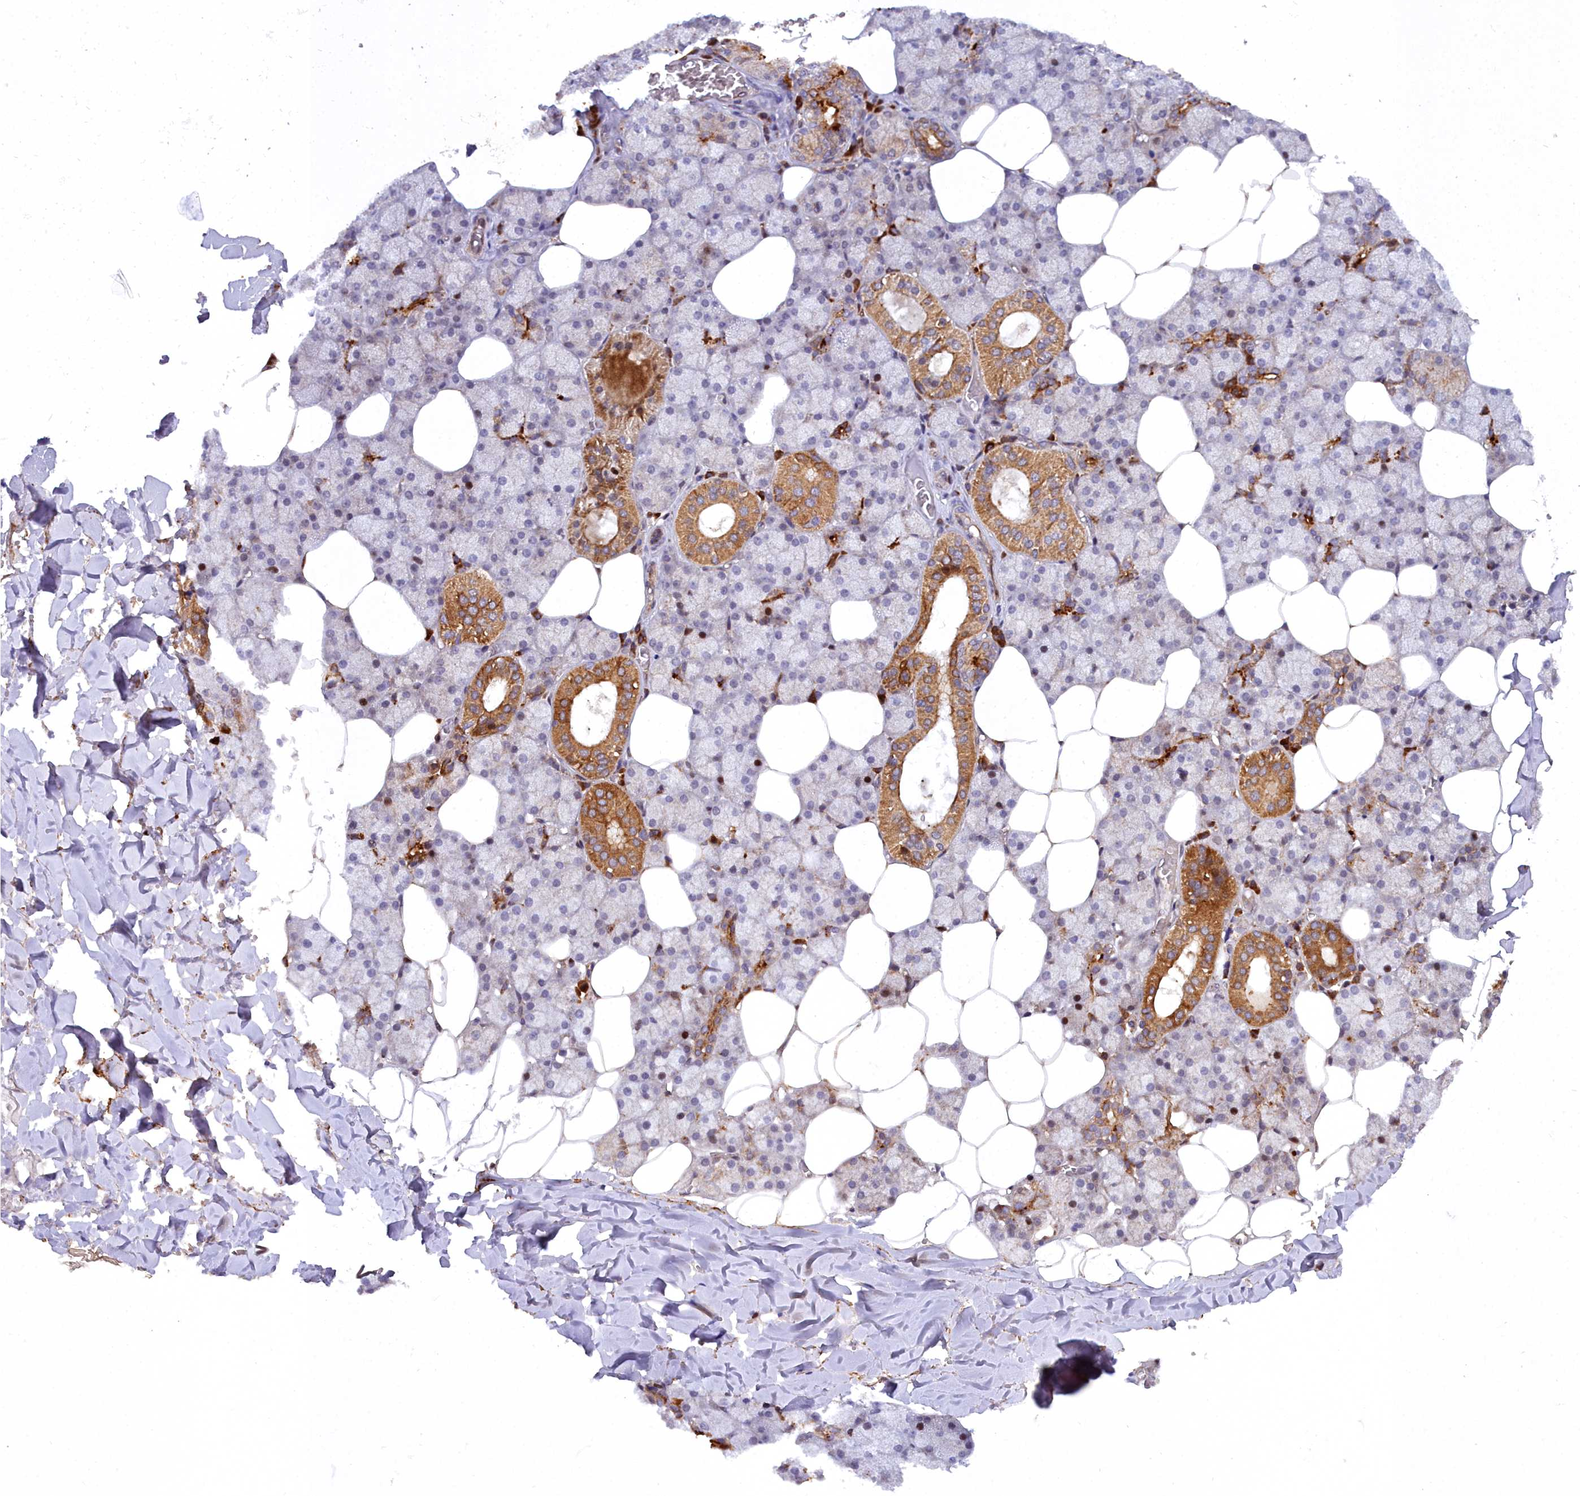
{"staining": {"intensity": "strong", "quantity": "<25%", "location": "cytoplasmic/membranous,nuclear"}, "tissue": "salivary gland", "cell_type": "Glandular cells", "image_type": "normal", "snomed": [{"axis": "morphology", "description": "Normal tissue, NOS"}, {"axis": "topography", "description": "Salivary gland"}], "caption": "Protein expression analysis of normal salivary gland displays strong cytoplasmic/membranous,nuclear positivity in about <25% of glandular cells. The staining was performed using DAB (3,3'-diaminobenzidine), with brown indicating positive protein expression. Nuclei are stained blue with hematoxylin.", "gene": "MRPS11", "patient": {"sex": "male", "age": 62}}